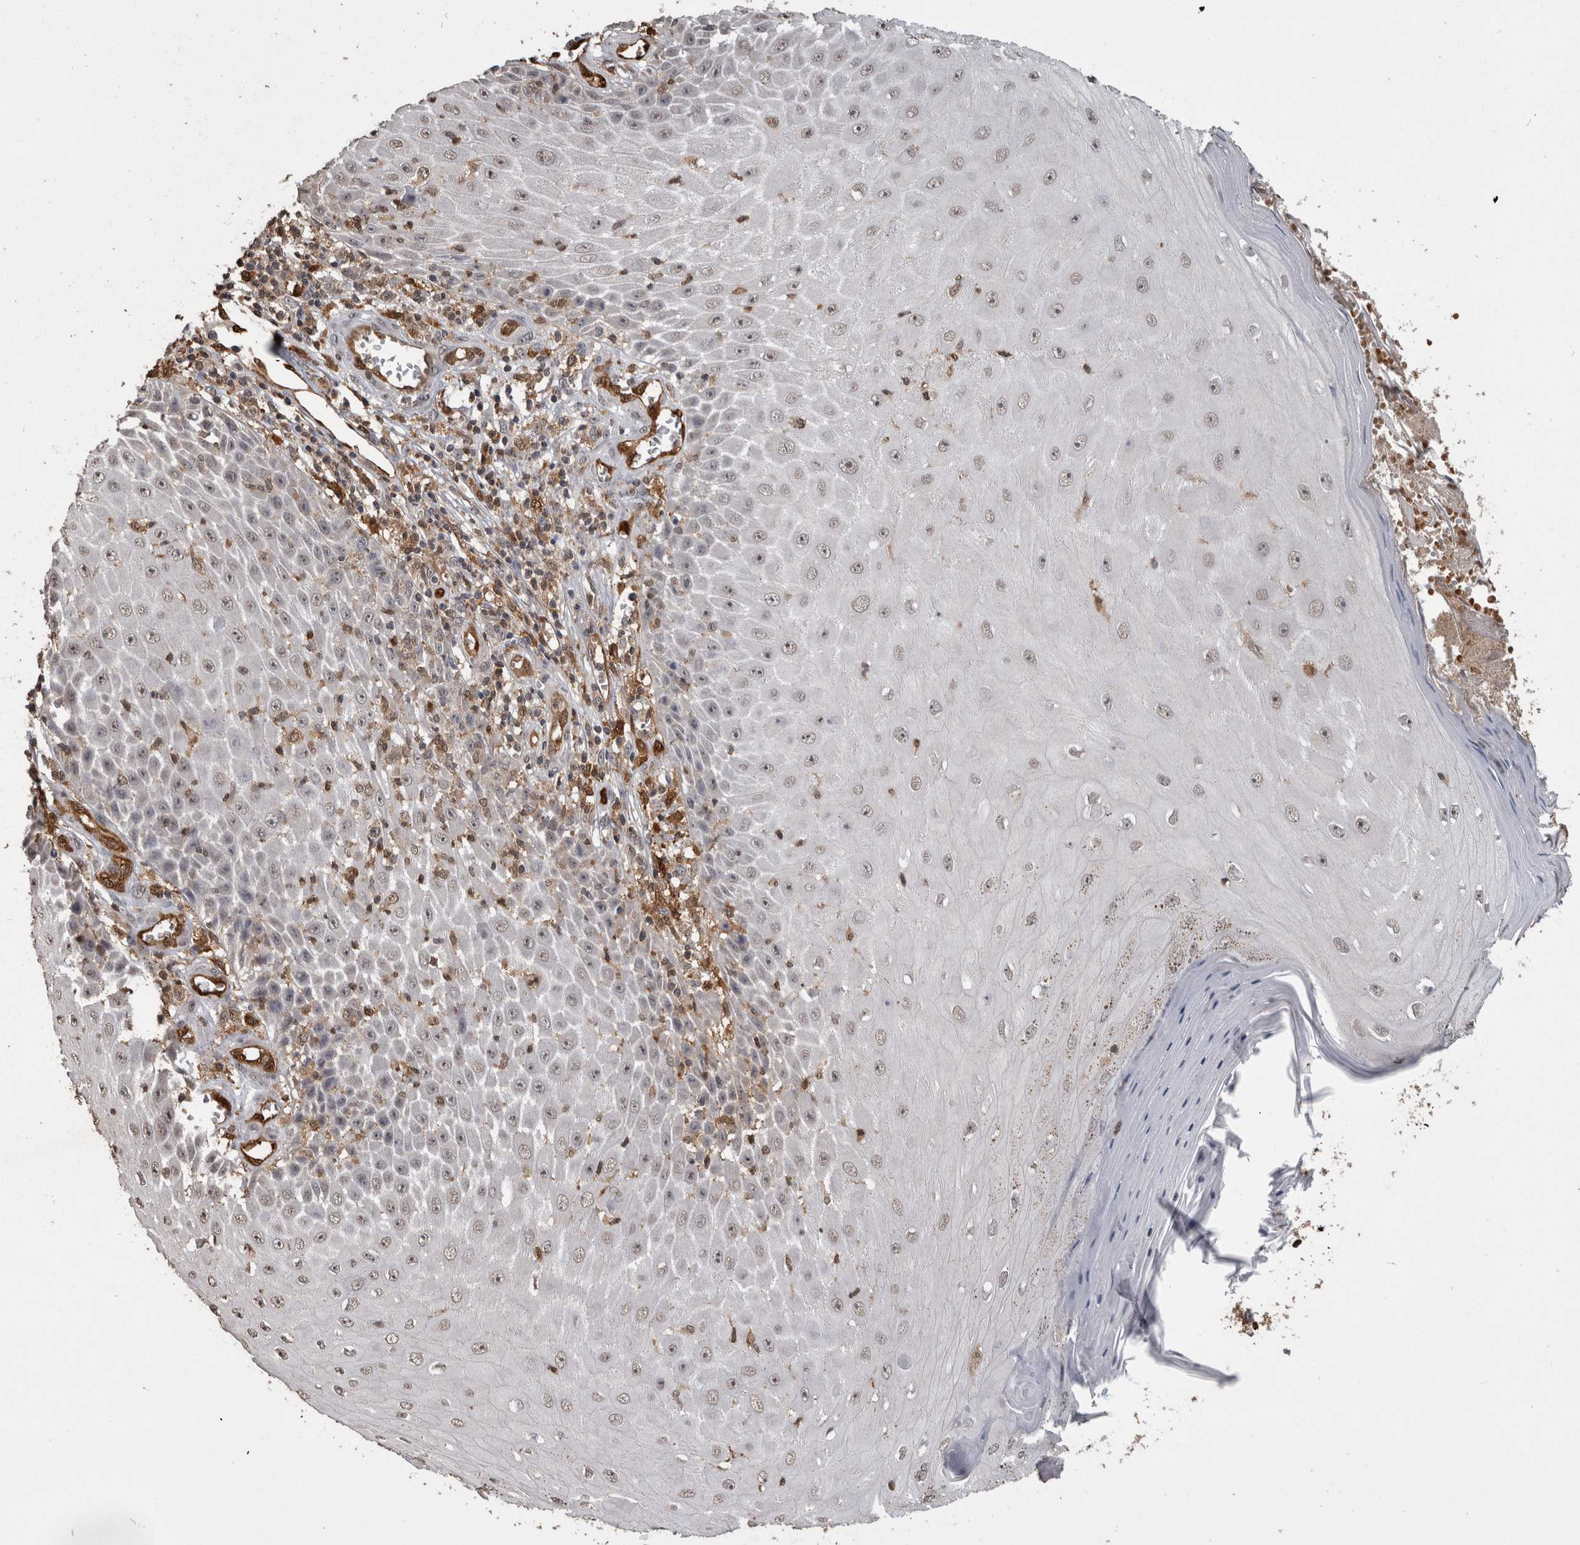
{"staining": {"intensity": "weak", "quantity": "<25%", "location": "nuclear"}, "tissue": "skin cancer", "cell_type": "Tumor cells", "image_type": "cancer", "snomed": [{"axis": "morphology", "description": "Squamous cell carcinoma, NOS"}, {"axis": "topography", "description": "Skin"}], "caption": "Immunohistochemical staining of skin cancer displays no significant expression in tumor cells. (DAB immunohistochemistry (IHC), high magnification).", "gene": "LXN", "patient": {"sex": "female", "age": 73}}